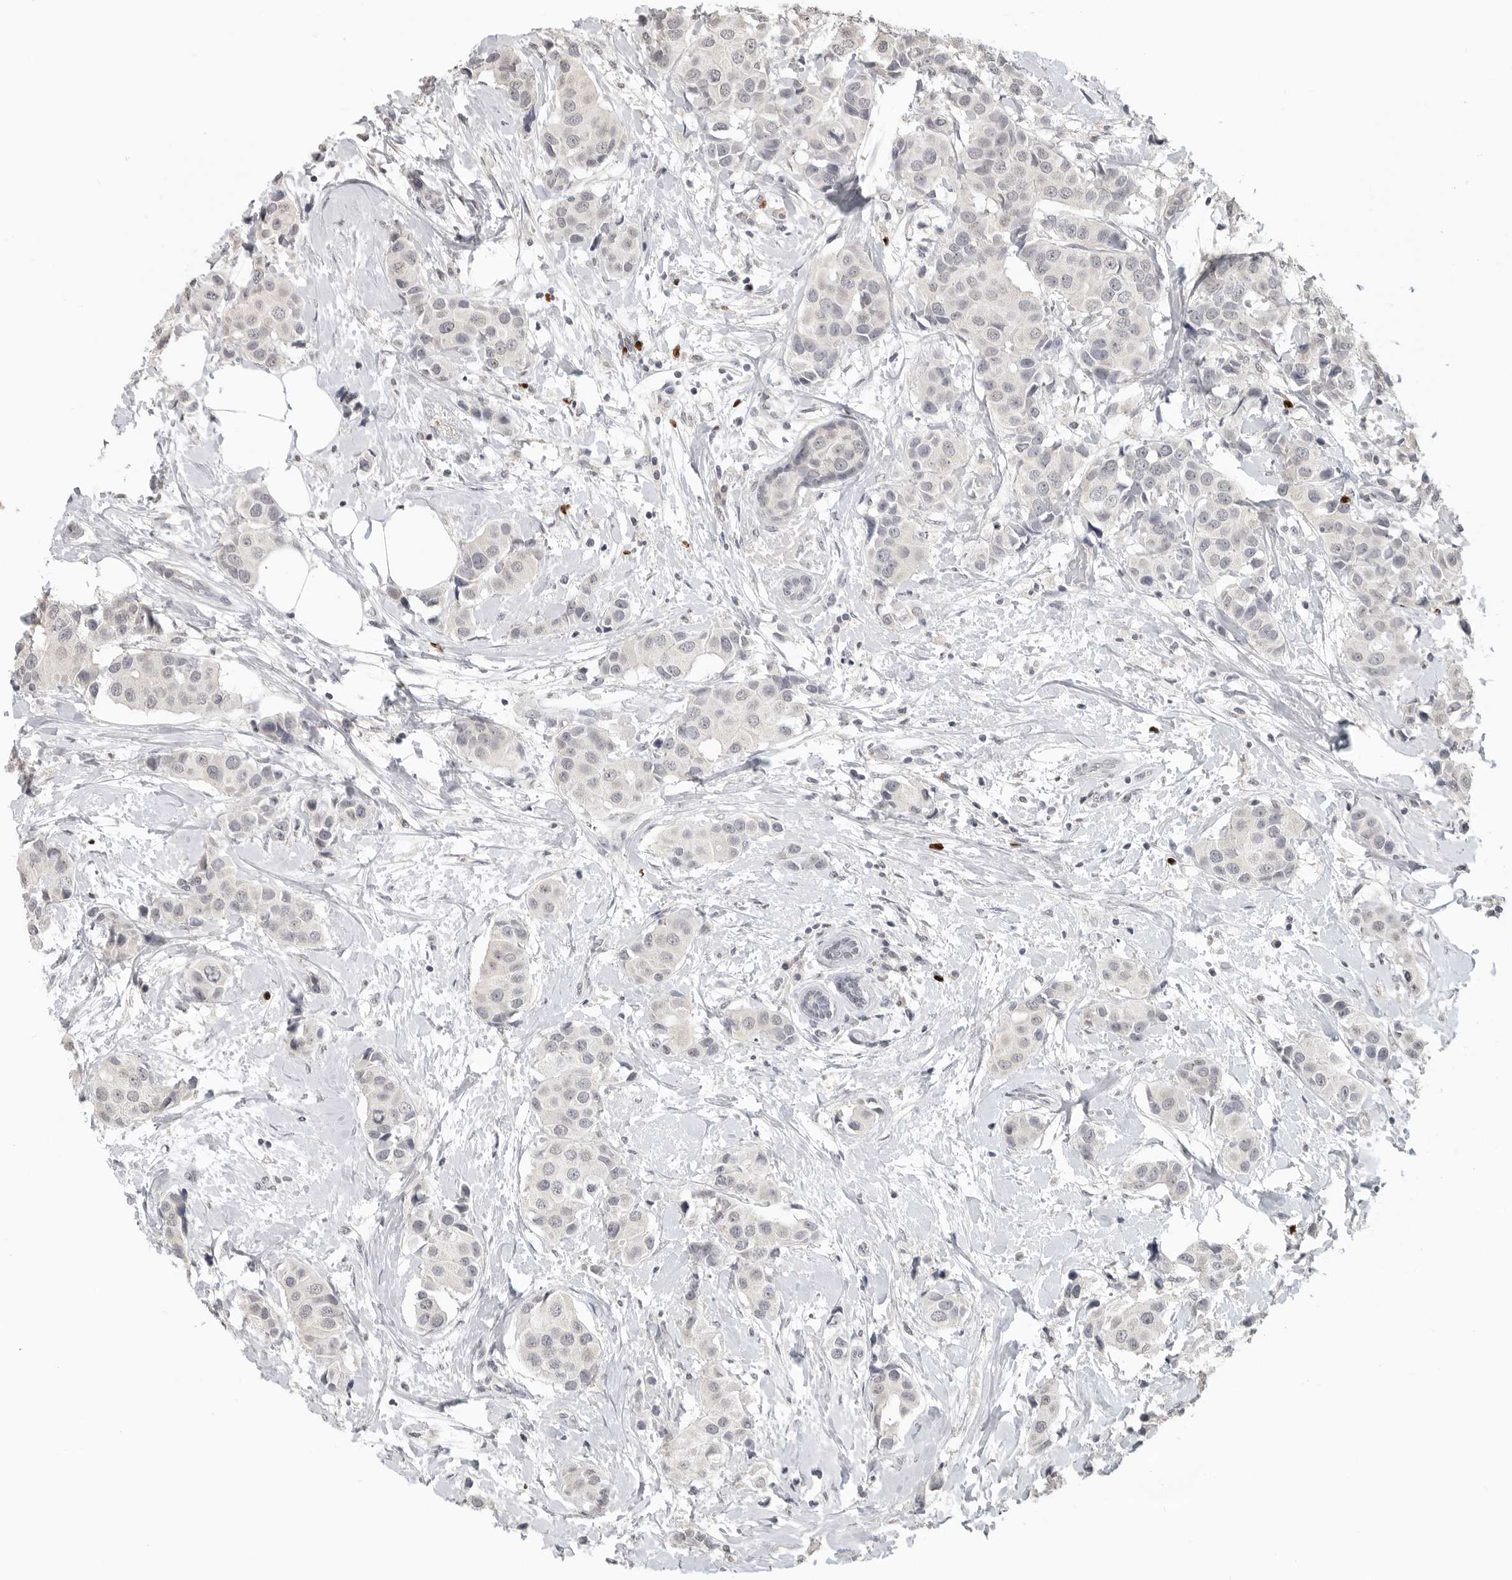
{"staining": {"intensity": "negative", "quantity": "none", "location": "none"}, "tissue": "breast cancer", "cell_type": "Tumor cells", "image_type": "cancer", "snomed": [{"axis": "morphology", "description": "Normal tissue, NOS"}, {"axis": "morphology", "description": "Duct carcinoma"}, {"axis": "topography", "description": "Breast"}], "caption": "High magnification brightfield microscopy of breast cancer (invasive ductal carcinoma) stained with DAB (brown) and counterstained with hematoxylin (blue): tumor cells show no significant expression.", "gene": "FOXP3", "patient": {"sex": "female", "age": 39}}